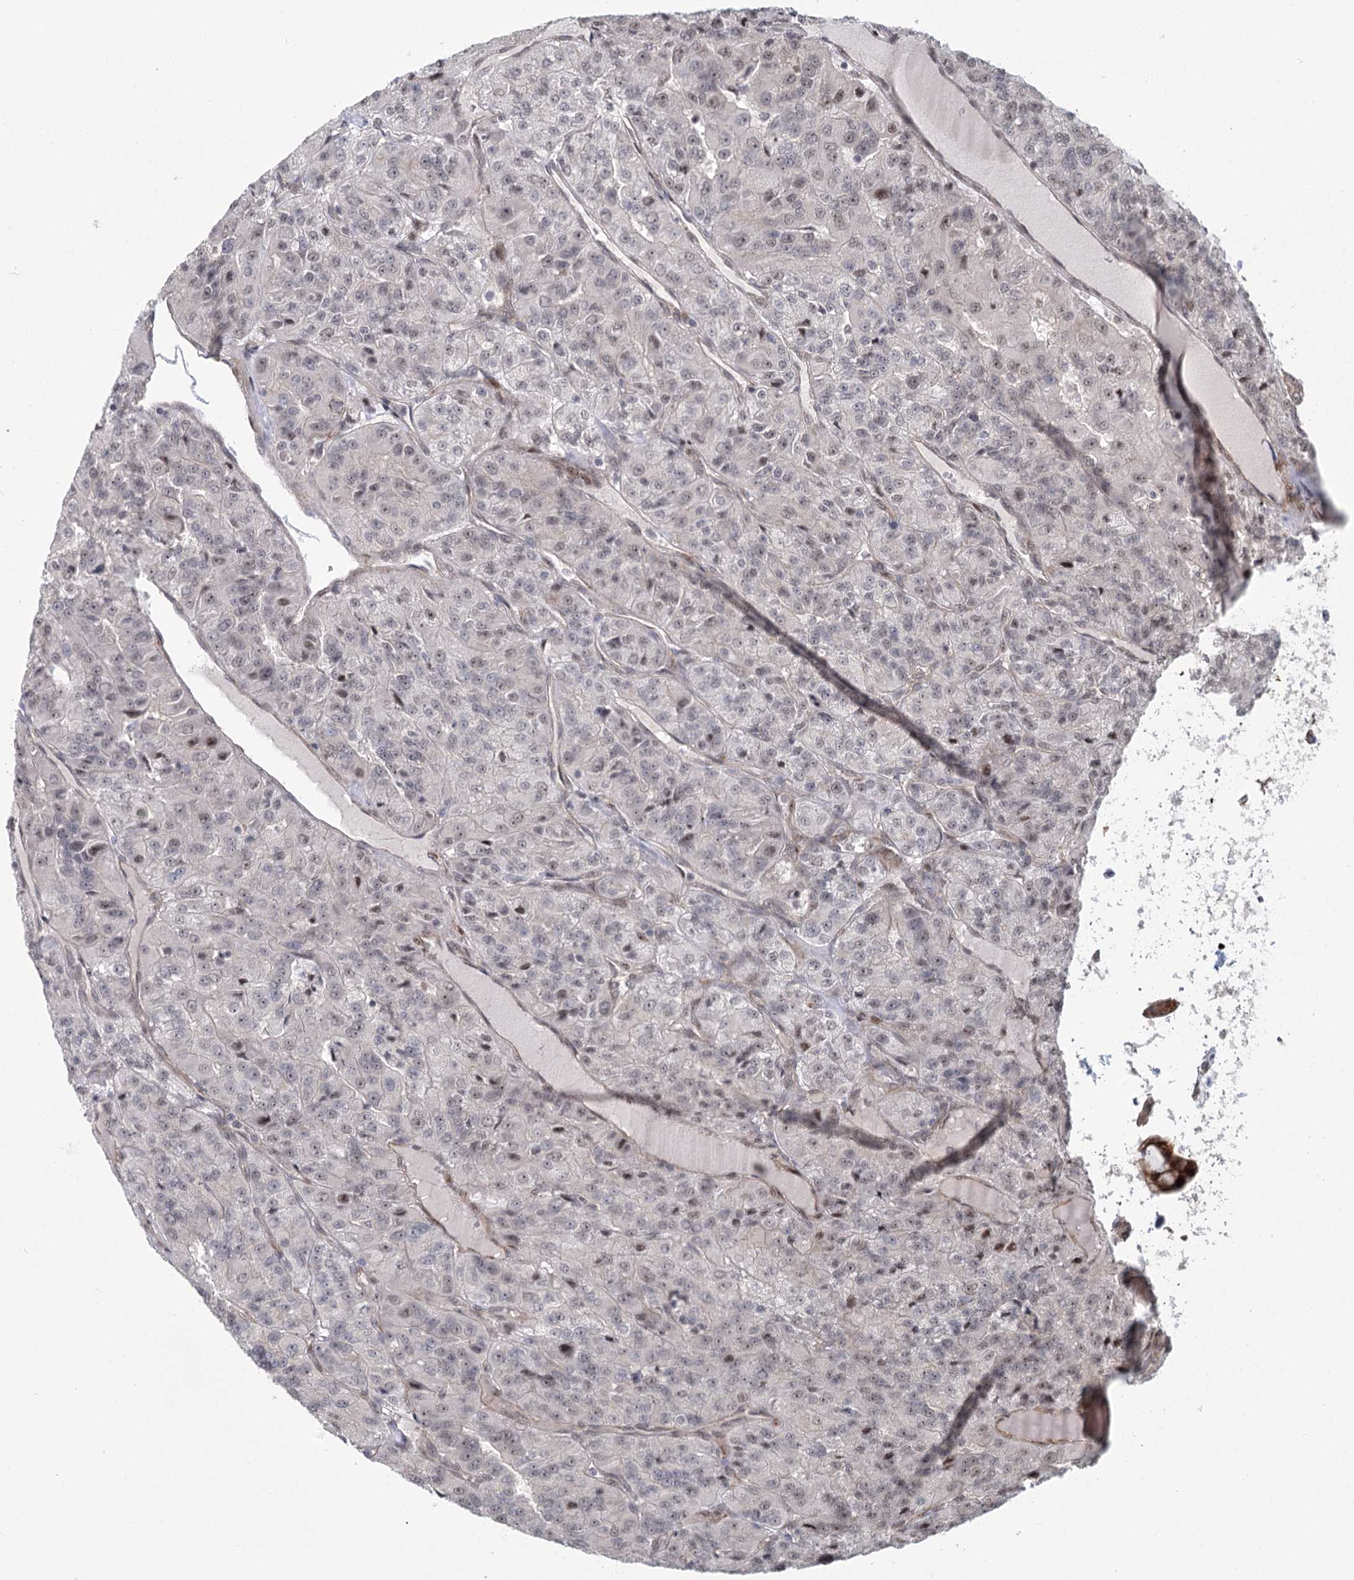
{"staining": {"intensity": "weak", "quantity": "<25%", "location": "nuclear"}, "tissue": "renal cancer", "cell_type": "Tumor cells", "image_type": "cancer", "snomed": [{"axis": "morphology", "description": "Adenocarcinoma, NOS"}, {"axis": "topography", "description": "Kidney"}], "caption": "DAB (3,3'-diaminobenzidine) immunohistochemical staining of human adenocarcinoma (renal) shows no significant positivity in tumor cells.", "gene": "PARM1", "patient": {"sex": "female", "age": 63}}